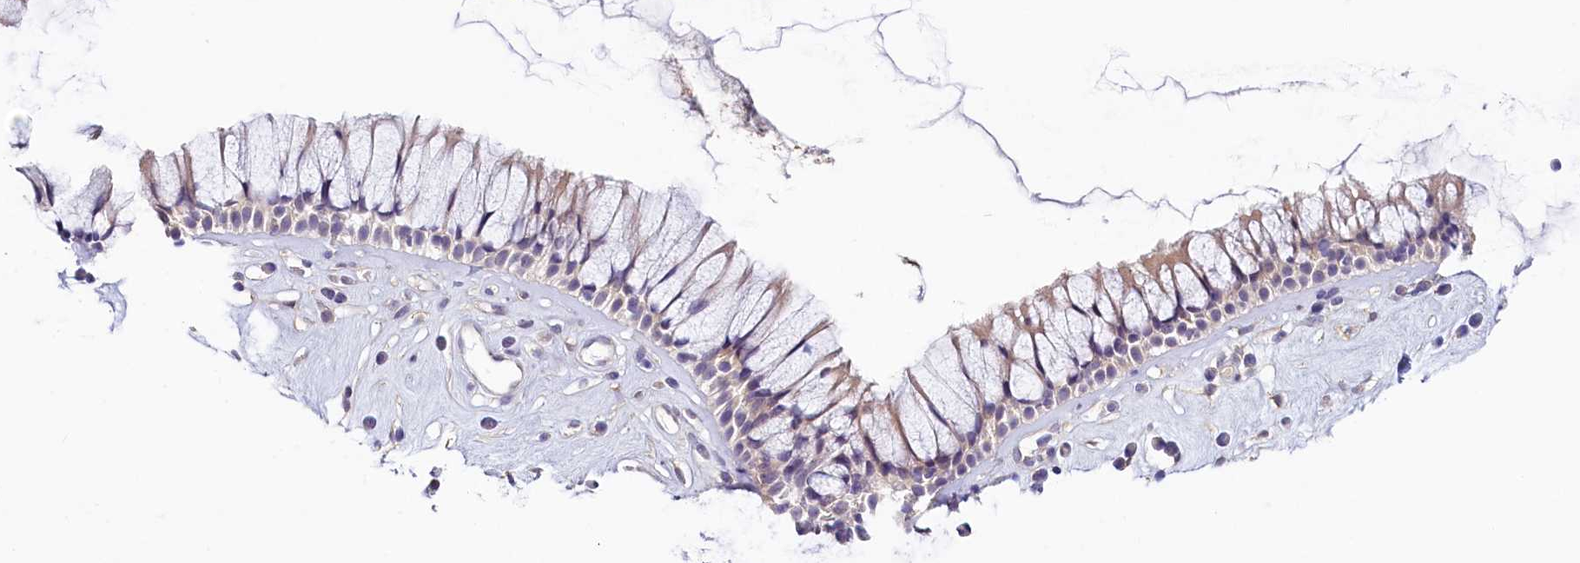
{"staining": {"intensity": "weak", "quantity": "25%-75%", "location": "cytoplasmic/membranous"}, "tissue": "nasopharynx", "cell_type": "Respiratory epithelial cells", "image_type": "normal", "snomed": [{"axis": "morphology", "description": "Normal tissue, NOS"}, {"axis": "morphology", "description": "Inflammation, NOS"}, {"axis": "topography", "description": "Nasopharynx"}], "caption": "A brown stain highlights weak cytoplasmic/membranous staining of a protein in respiratory epithelial cells of unremarkable human nasopharynx. Nuclei are stained in blue.", "gene": "PDE6D", "patient": {"sex": "male", "age": 29}}